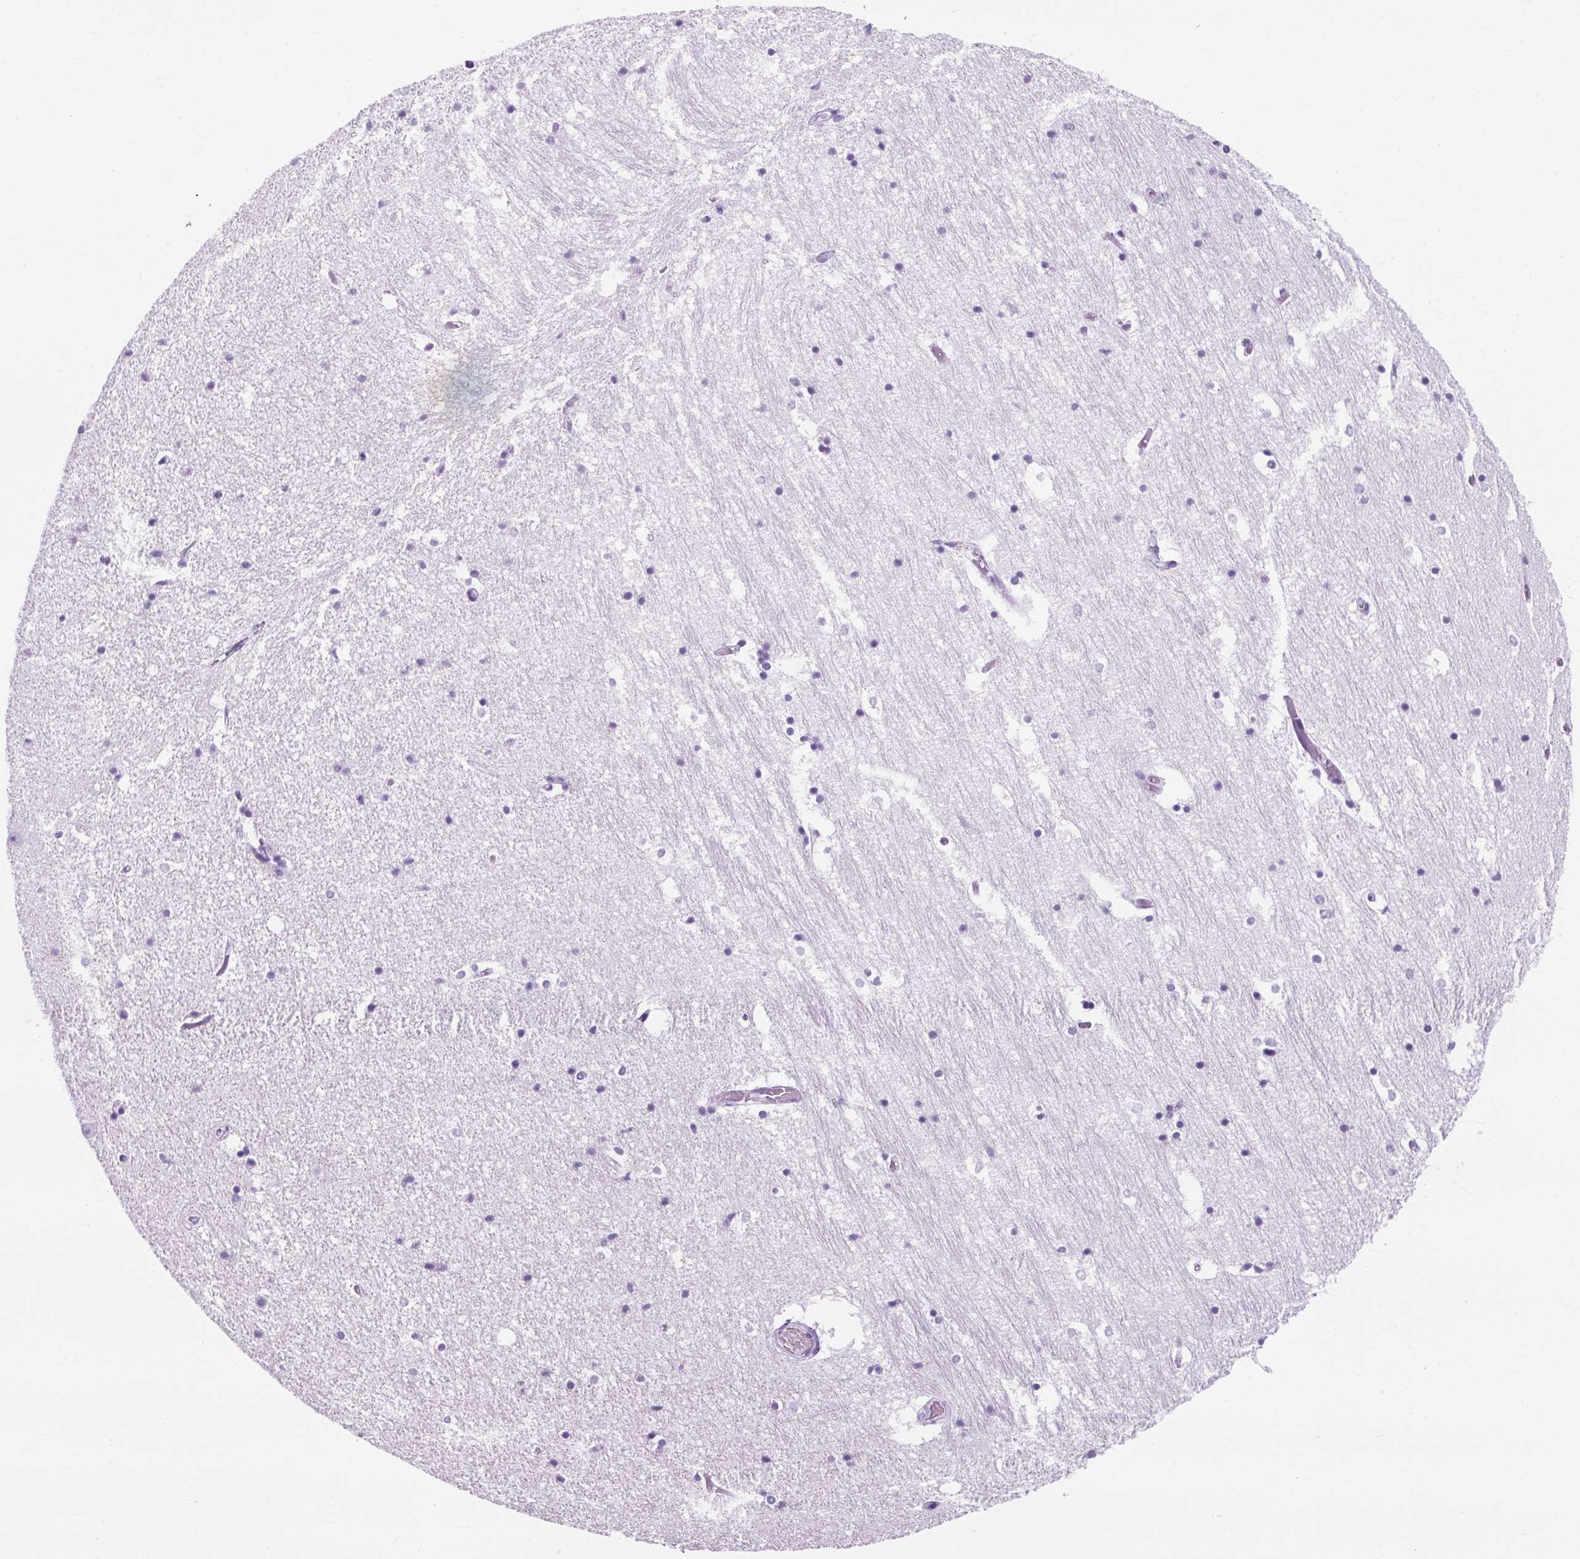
{"staining": {"intensity": "negative", "quantity": "none", "location": "none"}, "tissue": "hippocampus", "cell_type": "Glial cells", "image_type": "normal", "snomed": [{"axis": "morphology", "description": "Normal tissue, NOS"}, {"axis": "topography", "description": "Hippocampus"}], "caption": "This is an immunohistochemistry micrograph of benign human hippocampus. There is no positivity in glial cells.", "gene": "TMEM89", "patient": {"sex": "female", "age": 52}}